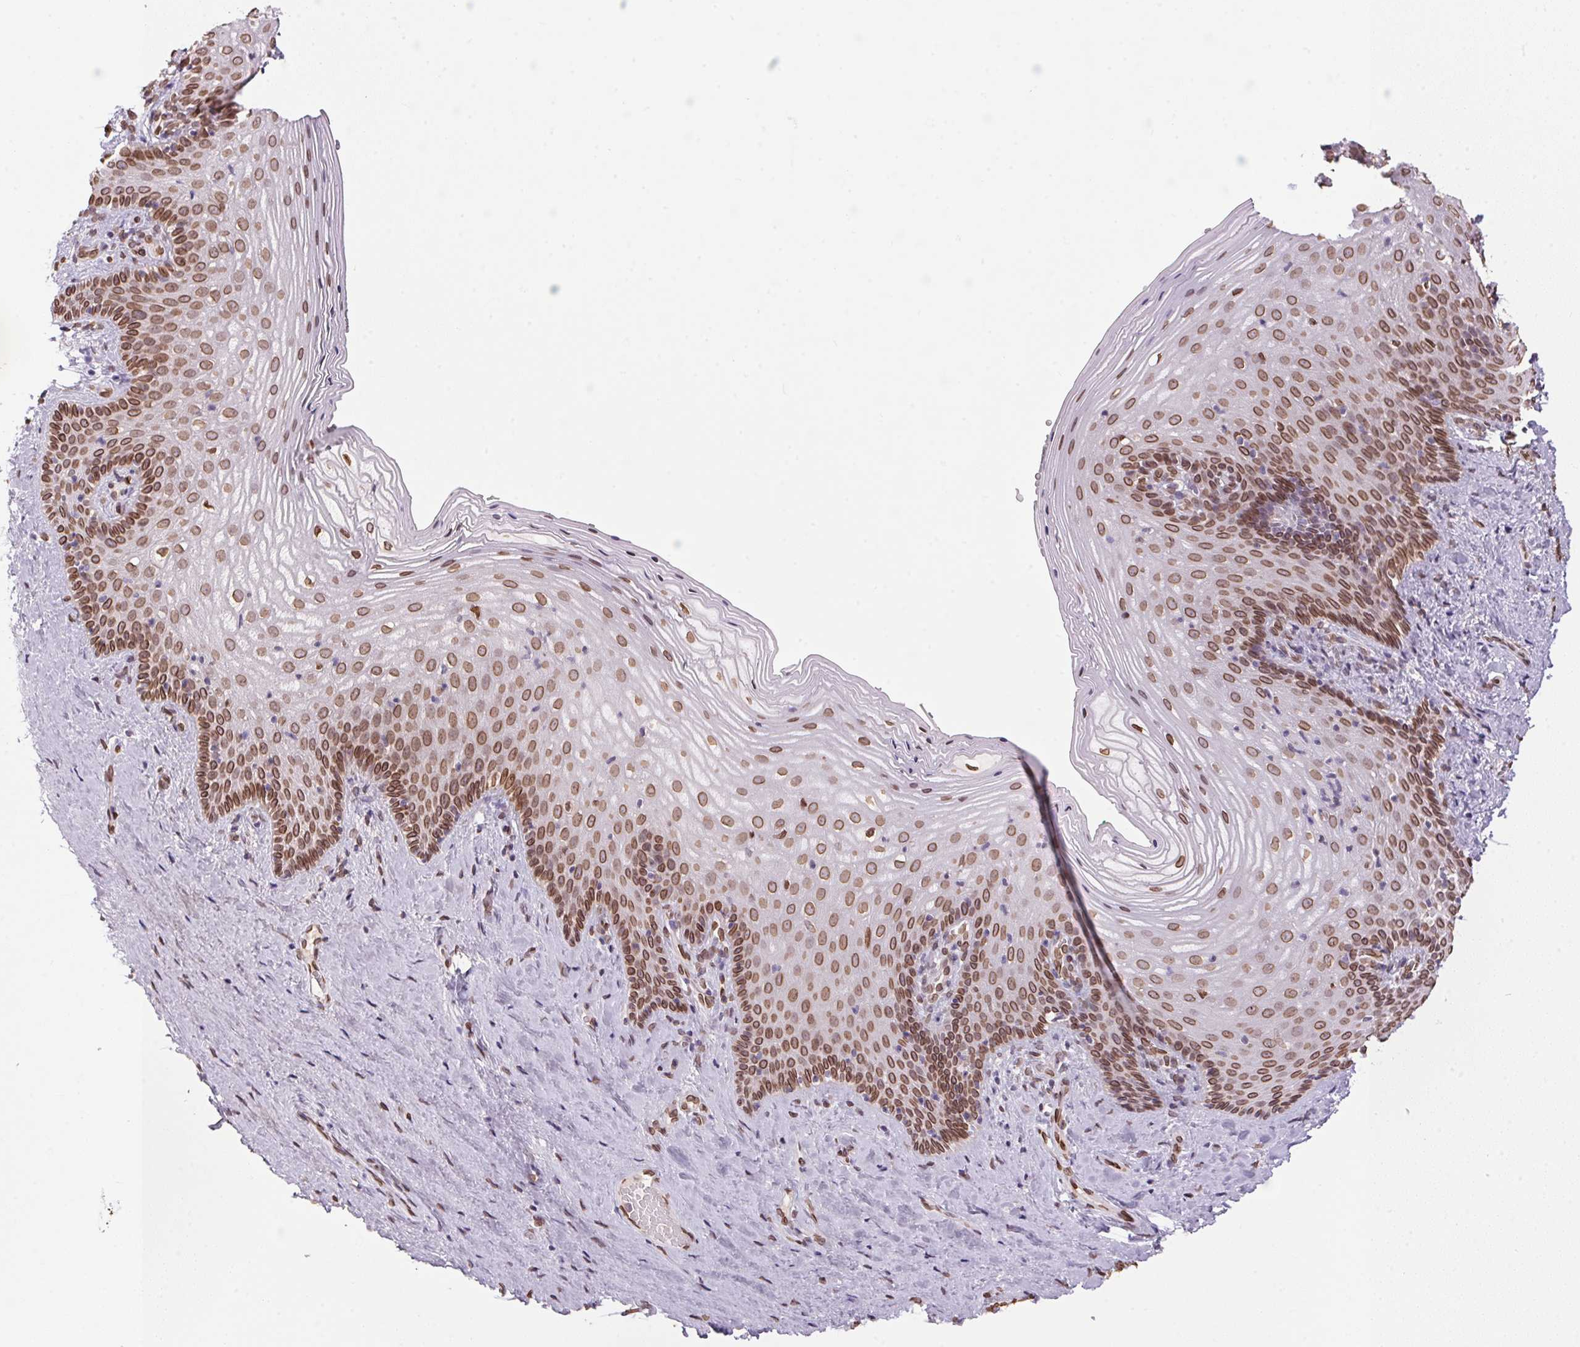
{"staining": {"intensity": "moderate", "quantity": ">75%", "location": "cytoplasmic/membranous,nuclear"}, "tissue": "vagina", "cell_type": "Squamous epithelial cells", "image_type": "normal", "snomed": [{"axis": "morphology", "description": "Normal tissue, NOS"}, {"axis": "topography", "description": "Vagina"}], "caption": "A medium amount of moderate cytoplasmic/membranous,nuclear expression is present in approximately >75% of squamous epithelial cells in unremarkable vagina. (DAB (3,3'-diaminobenzidine) IHC, brown staining for protein, blue staining for nuclei).", "gene": "TMEM175", "patient": {"sex": "female", "age": 45}}